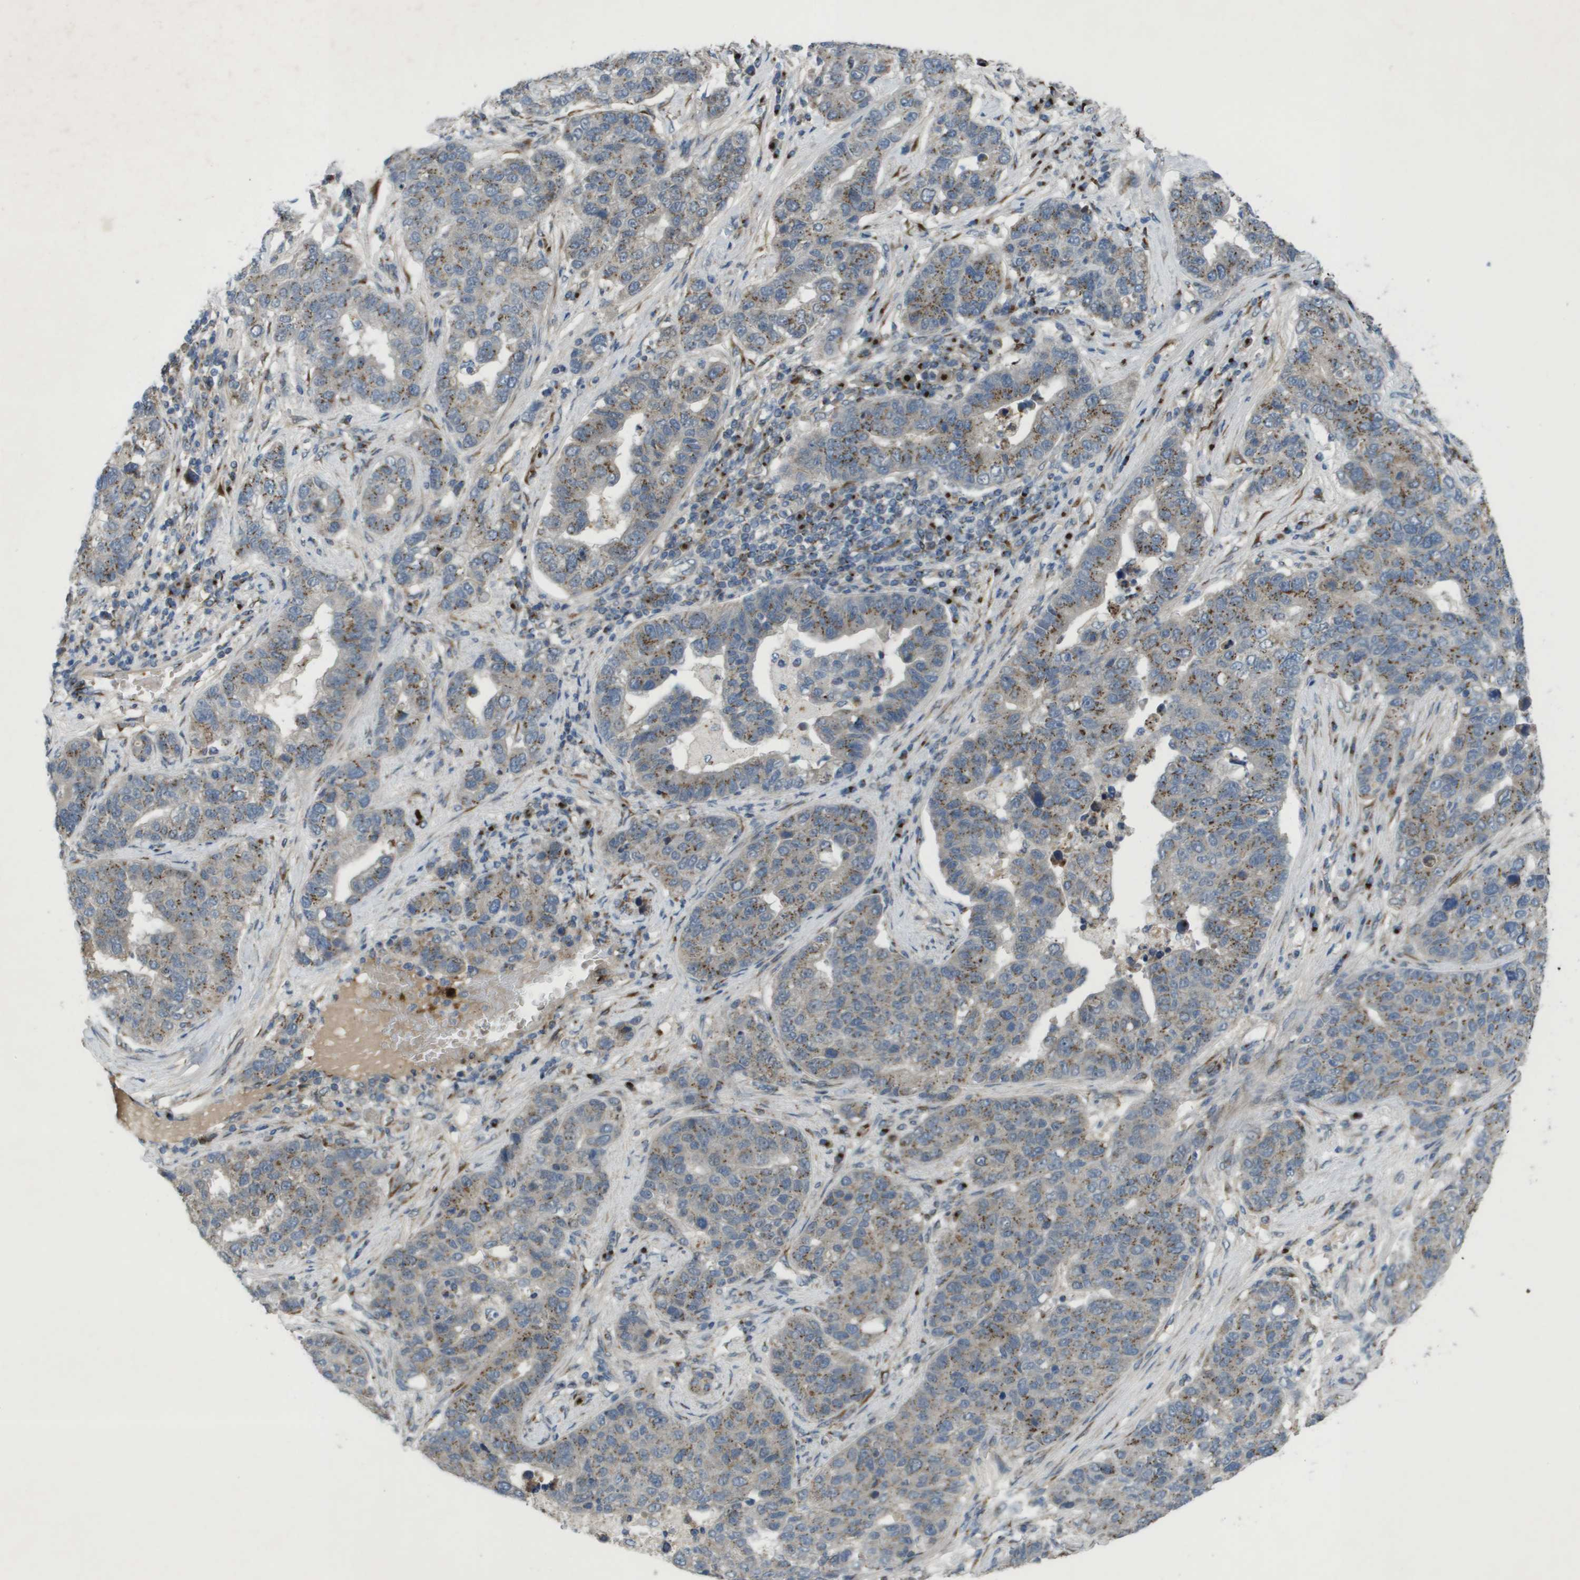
{"staining": {"intensity": "moderate", "quantity": ">75%", "location": "cytoplasmic/membranous"}, "tissue": "pancreatic cancer", "cell_type": "Tumor cells", "image_type": "cancer", "snomed": [{"axis": "morphology", "description": "Adenocarcinoma, NOS"}, {"axis": "topography", "description": "Pancreas"}], "caption": "Adenocarcinoma (pancreatic) was stained to show a protein in brown. There is medium levels of moderate cytoplasmic/membranous staining in approximately >75% of tumor cells. (brown staining indicates protein expression, while blue staining denotes nuclei).", "gene": "QSOX2", "patient": {"sex": "female", "age": 61}}